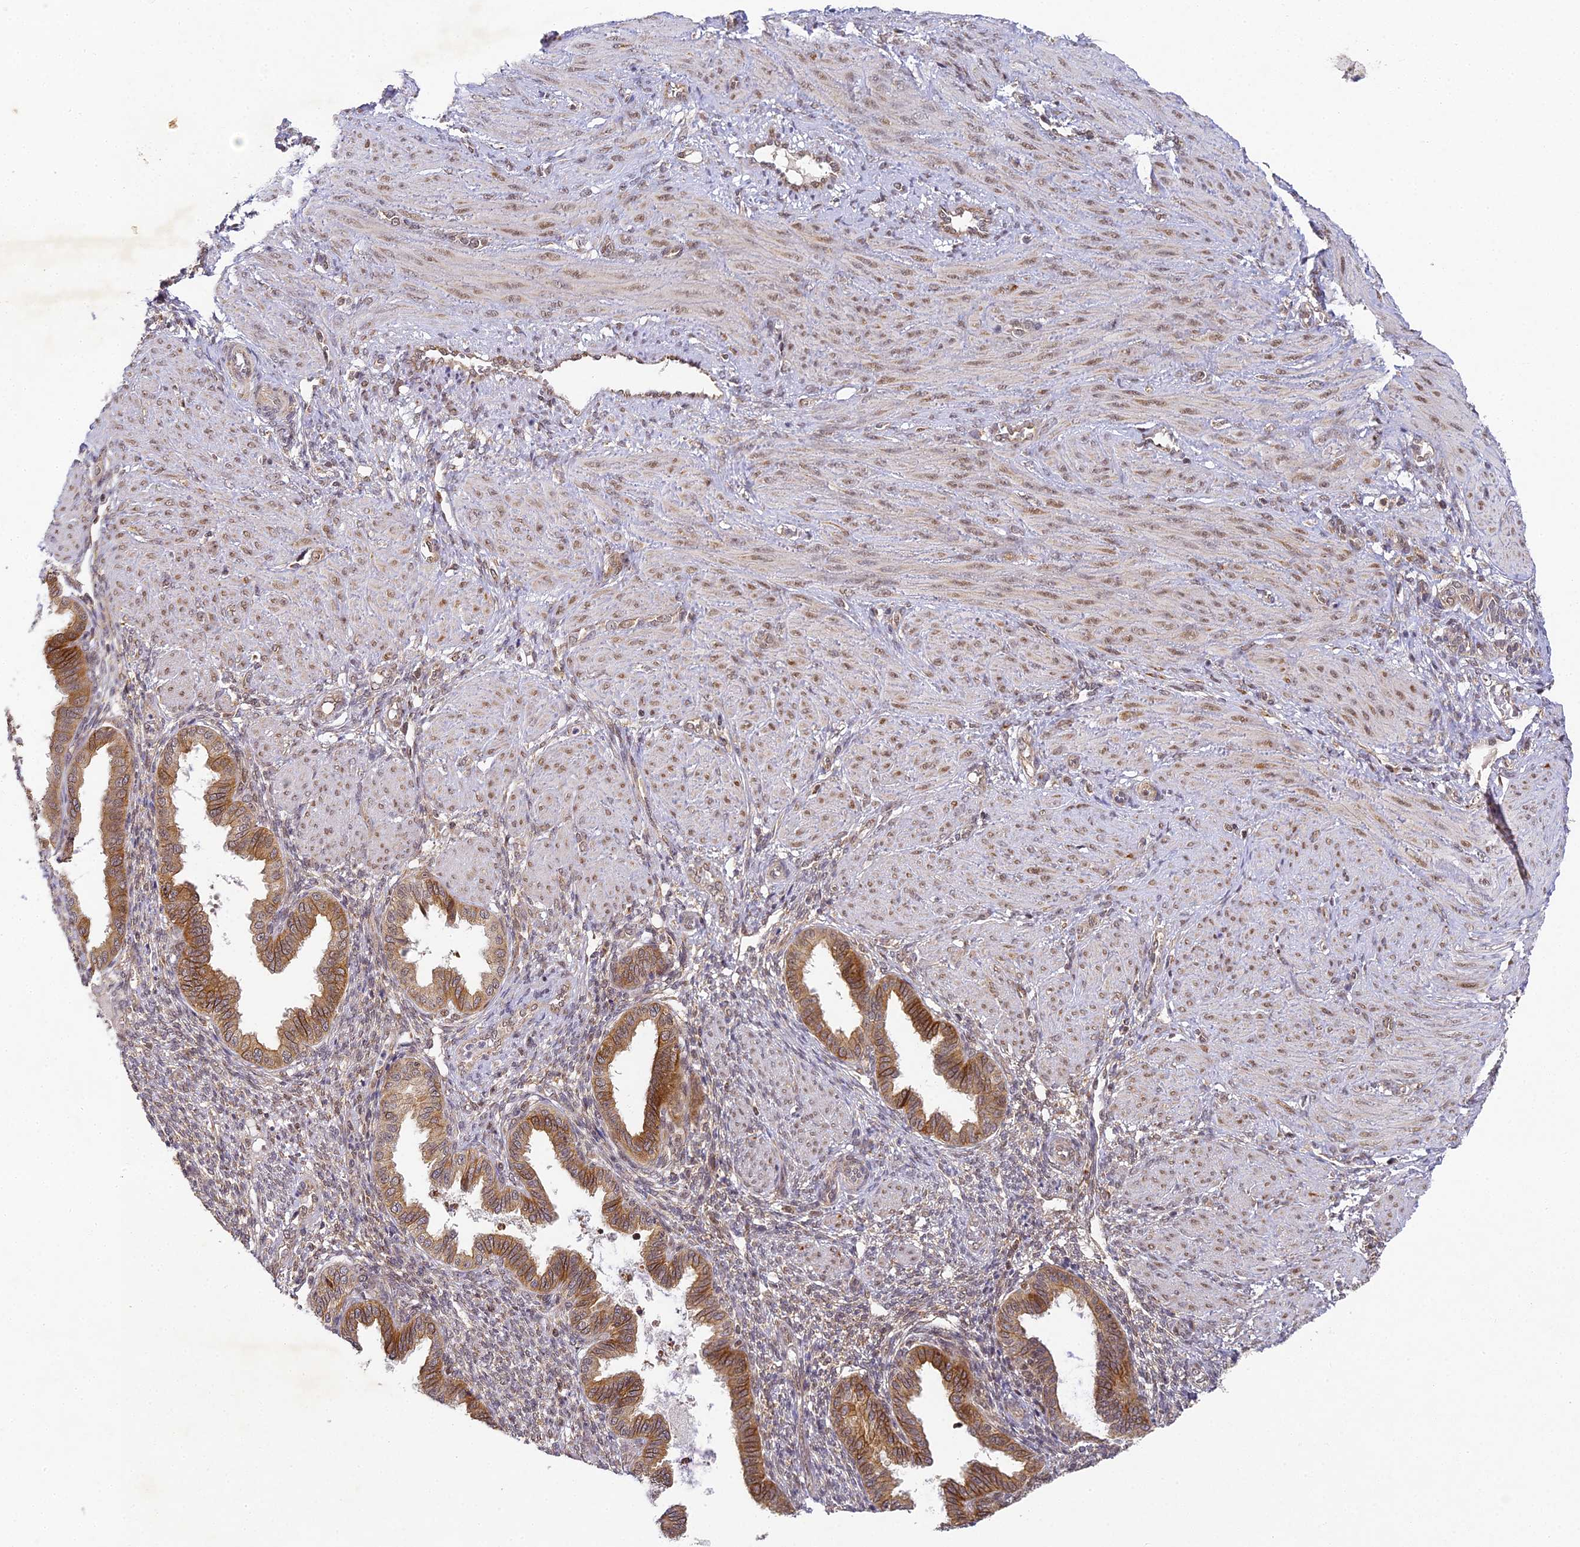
{"staining": {"intensity": "weak", "quantity": "25%-75%", "location": "cytoplasmic/membranous,nuclear"}, "tissue": "endometrium", "cell_type": "Cells in endometrial stroma", "image_type": "normal", "snomed": [{"axis": "morphology", "description": "Normal tissue, NOS"}, {"axis": "topography", "description": "Endometrium"}], "caption": "Endometrium was stained to show a protein in brown. There is low levels of weak cytoplasmic/membranous,nuclear staining in approximately 25%-75% of cells in endometrial stroma. (Brightfield microscopy of DAB IHC at high magnification).", "gene": "DNAAF10", "patient": {"sex": "female", "age": 33}}